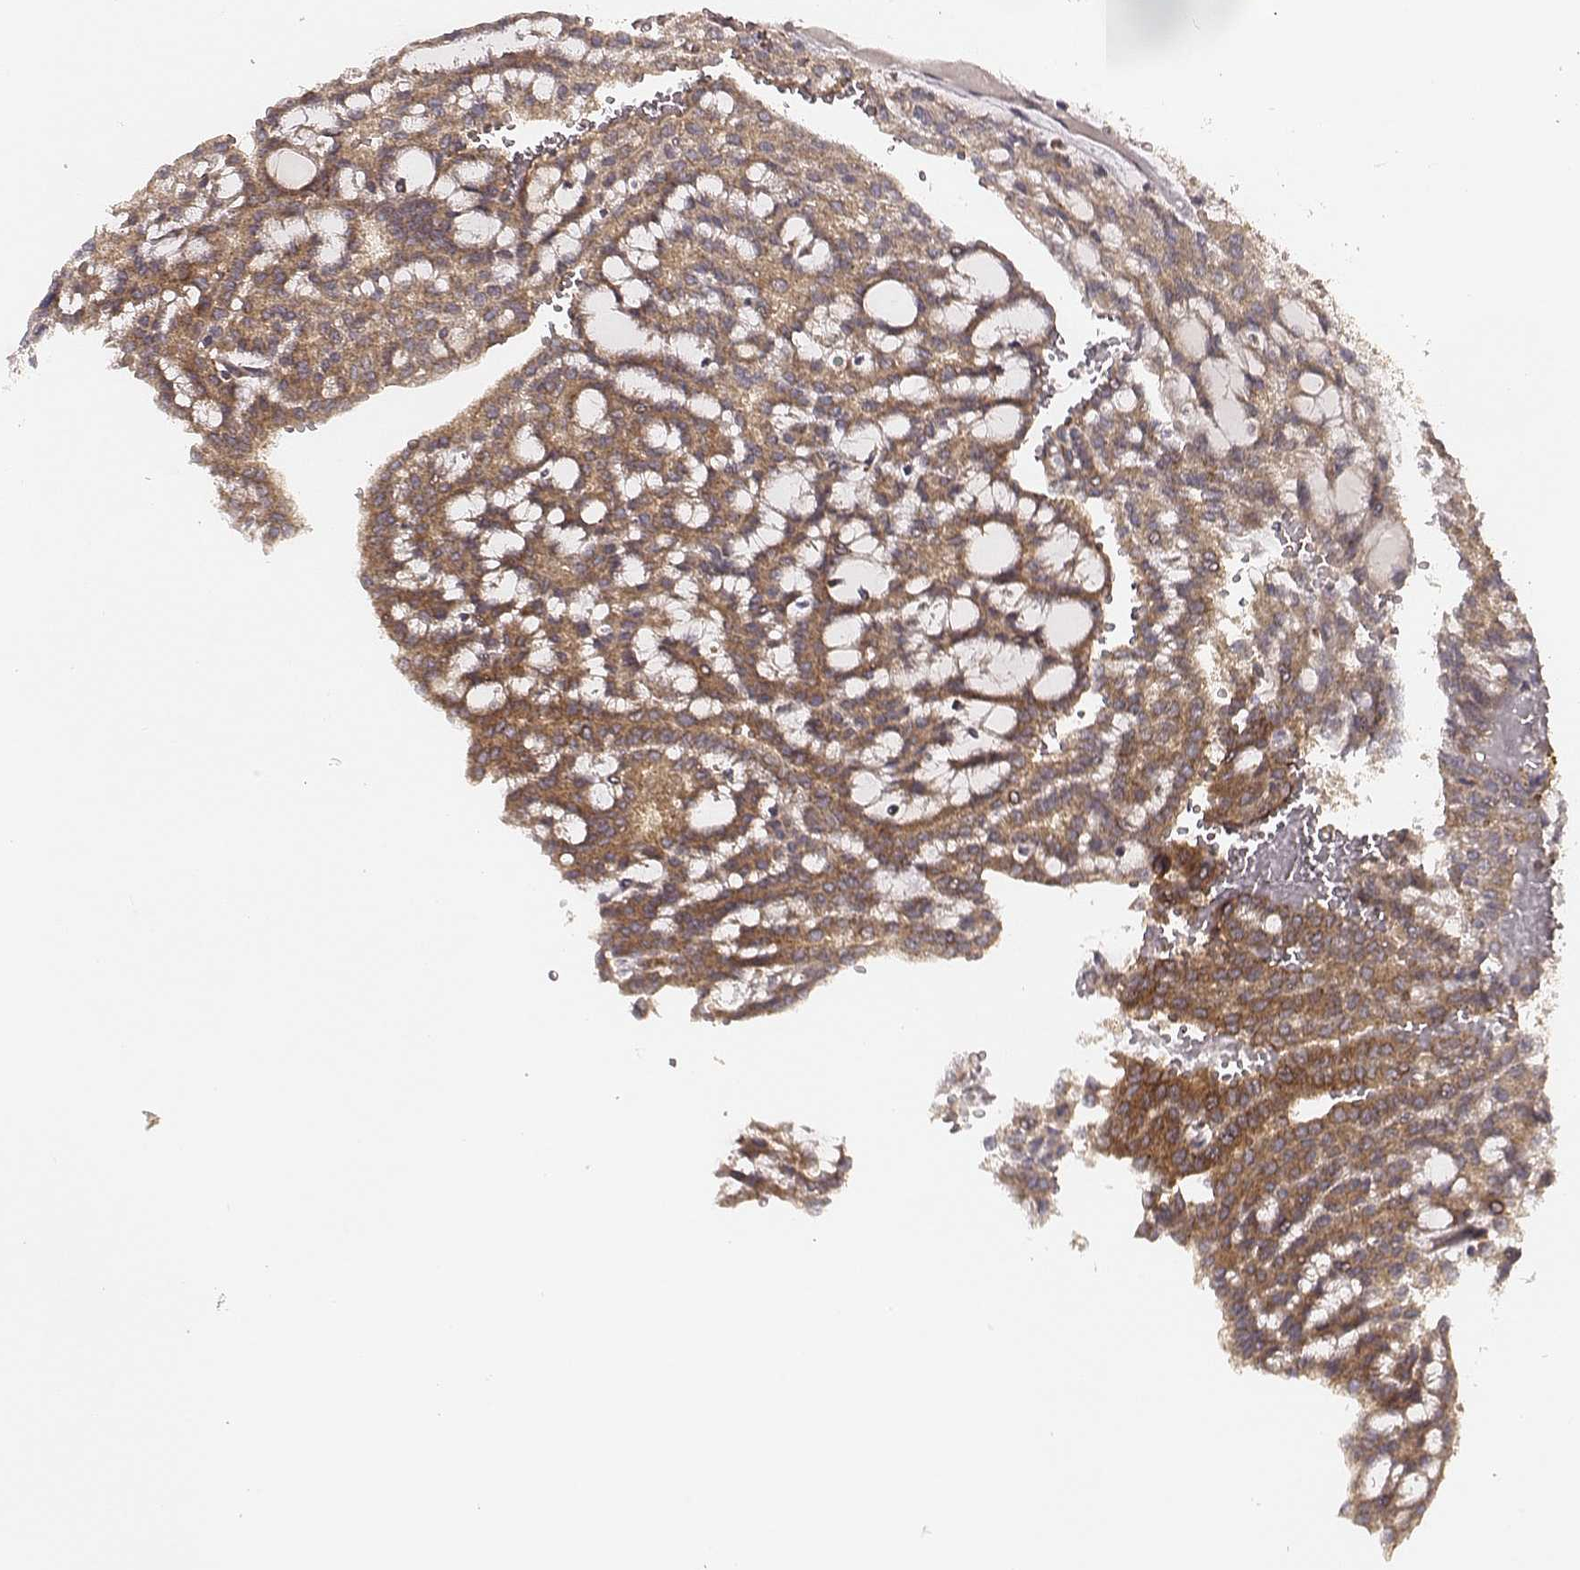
{"staining": {"intensity": "moderate", "quantity": ">75%", "location": "cytoplasmic/membranous"}, "tissue": "renal cancer", "cell_type": "Tumor cells", "image_type": "cancer", "snomed": [{"axis": "morphology", "description": "Adenocarcinoma, NOS"}, {"axis": "topography", "description": "Kidney"}], "caption": "A micrograph showing moderate cytoplasmic/membranous positivity in approximately >75% of tumor cells in renal cancer, as visualized by brown immunohistochemical staining.", "gene": "VPS26A", "patient": {"sex": "male", "age": 63}}